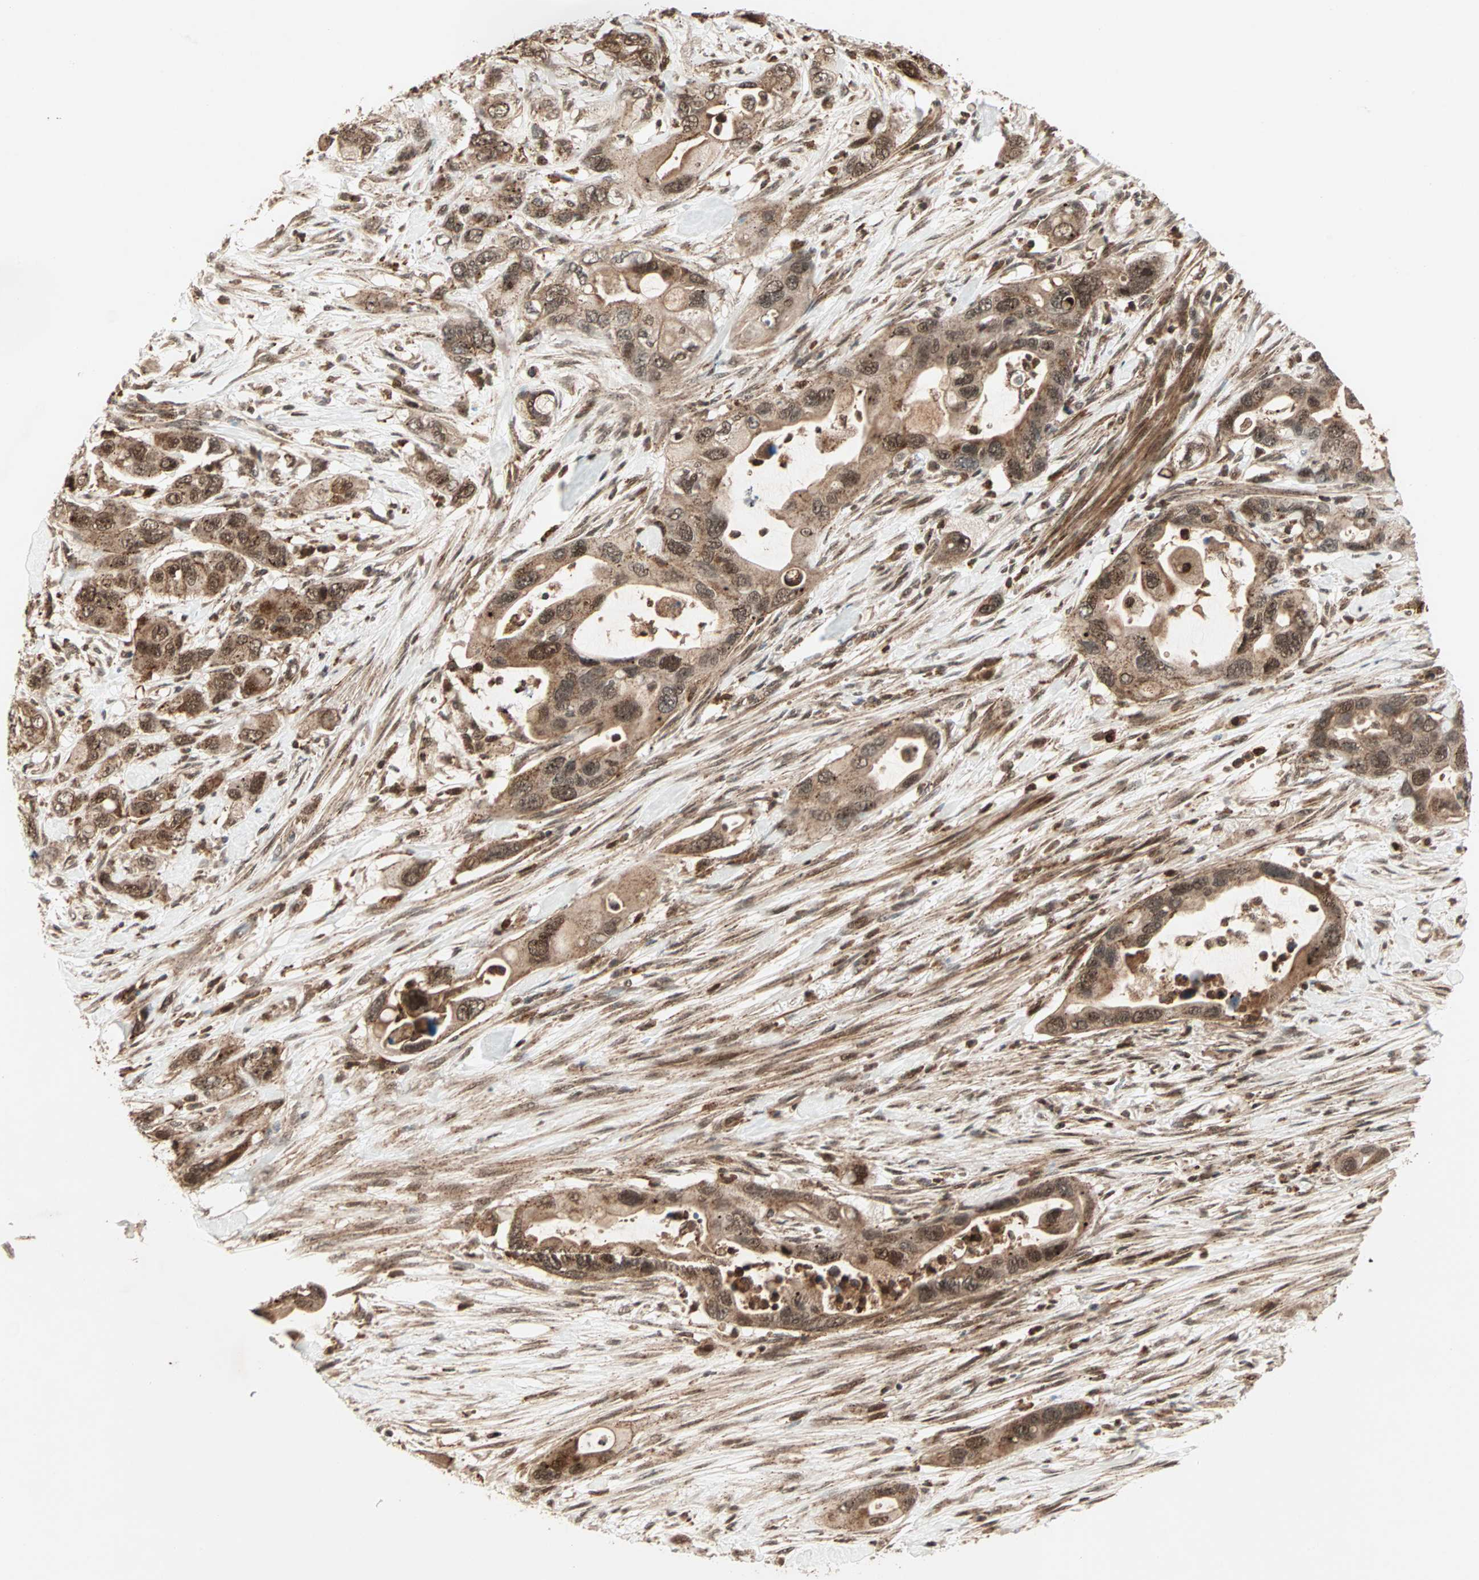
{"staining": {"intensity": "moderate", "quantity": ">75%", "location": "cytoplasmic/membranous,nuclear"}, "tissue": "pancreatic cancer", "cell_type": "Tumor cells", "image_type": "cancer", "snomed": [{"axis": "morphology", "description": "Adenocarcinoma, NOS"}, {"axis": "topography", "description": "Pancreas"}], "caption": "DAB (3,3'-diaminobenzidine) immunohistochemical staining of human pancreatic cancer shows moderate cytoplasmic/membranous and nuclear protein expression in approximately >75% of tumor cells. Using DAB (brown) and hematoxylin (blue) stains, captured at high magnification using brightfield microscopy.", "gene": "ZBED9", "patient": {"sex": "female", "age": 71}}